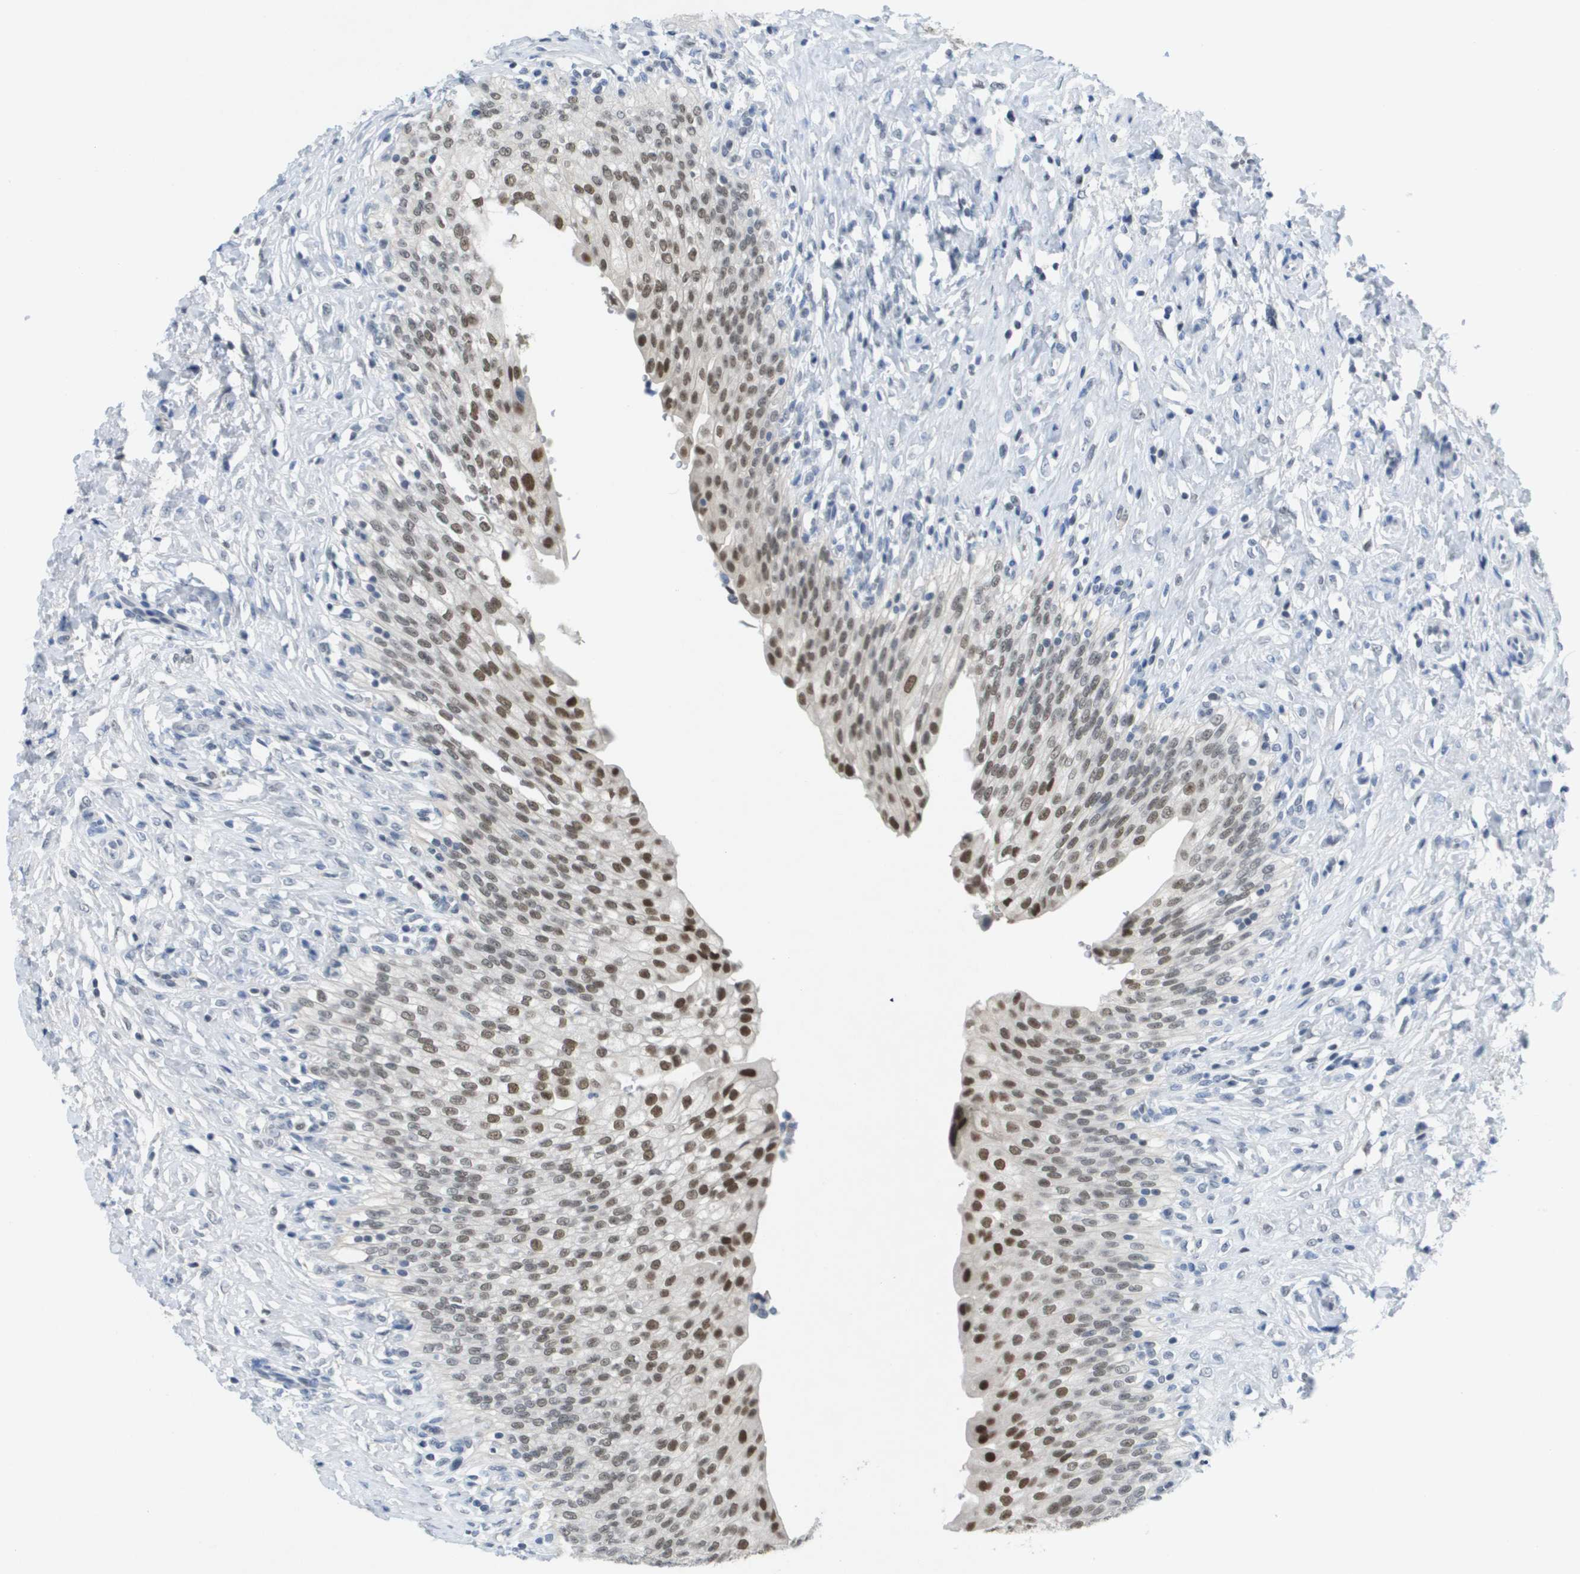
{"staining": {"intensity": "strong", "quantity": "25%-75%", "location": "nuclear"}, "tissue": "urinary bladder", "cell_type": "Urothelial cells", "image_type": "normal", "snomed": [{"axis": "morphology", "description": "Urothelial carcinoma, High grade"}, {"axis": "topography", "description": "Urinary bladder"}], "caption": "A high-resolution image shows immunohistochemistry staining of normal urinary bladder, which exhibits strong nuclear staining in about 25%-75% of urothelial cells. The staining was performed using DAB, with brown indicating positive protein expression. Nuclei are stained blue with hematoxylin.", "gene": "TP53RK", "patient": {"sex": "male", "age": 46}}